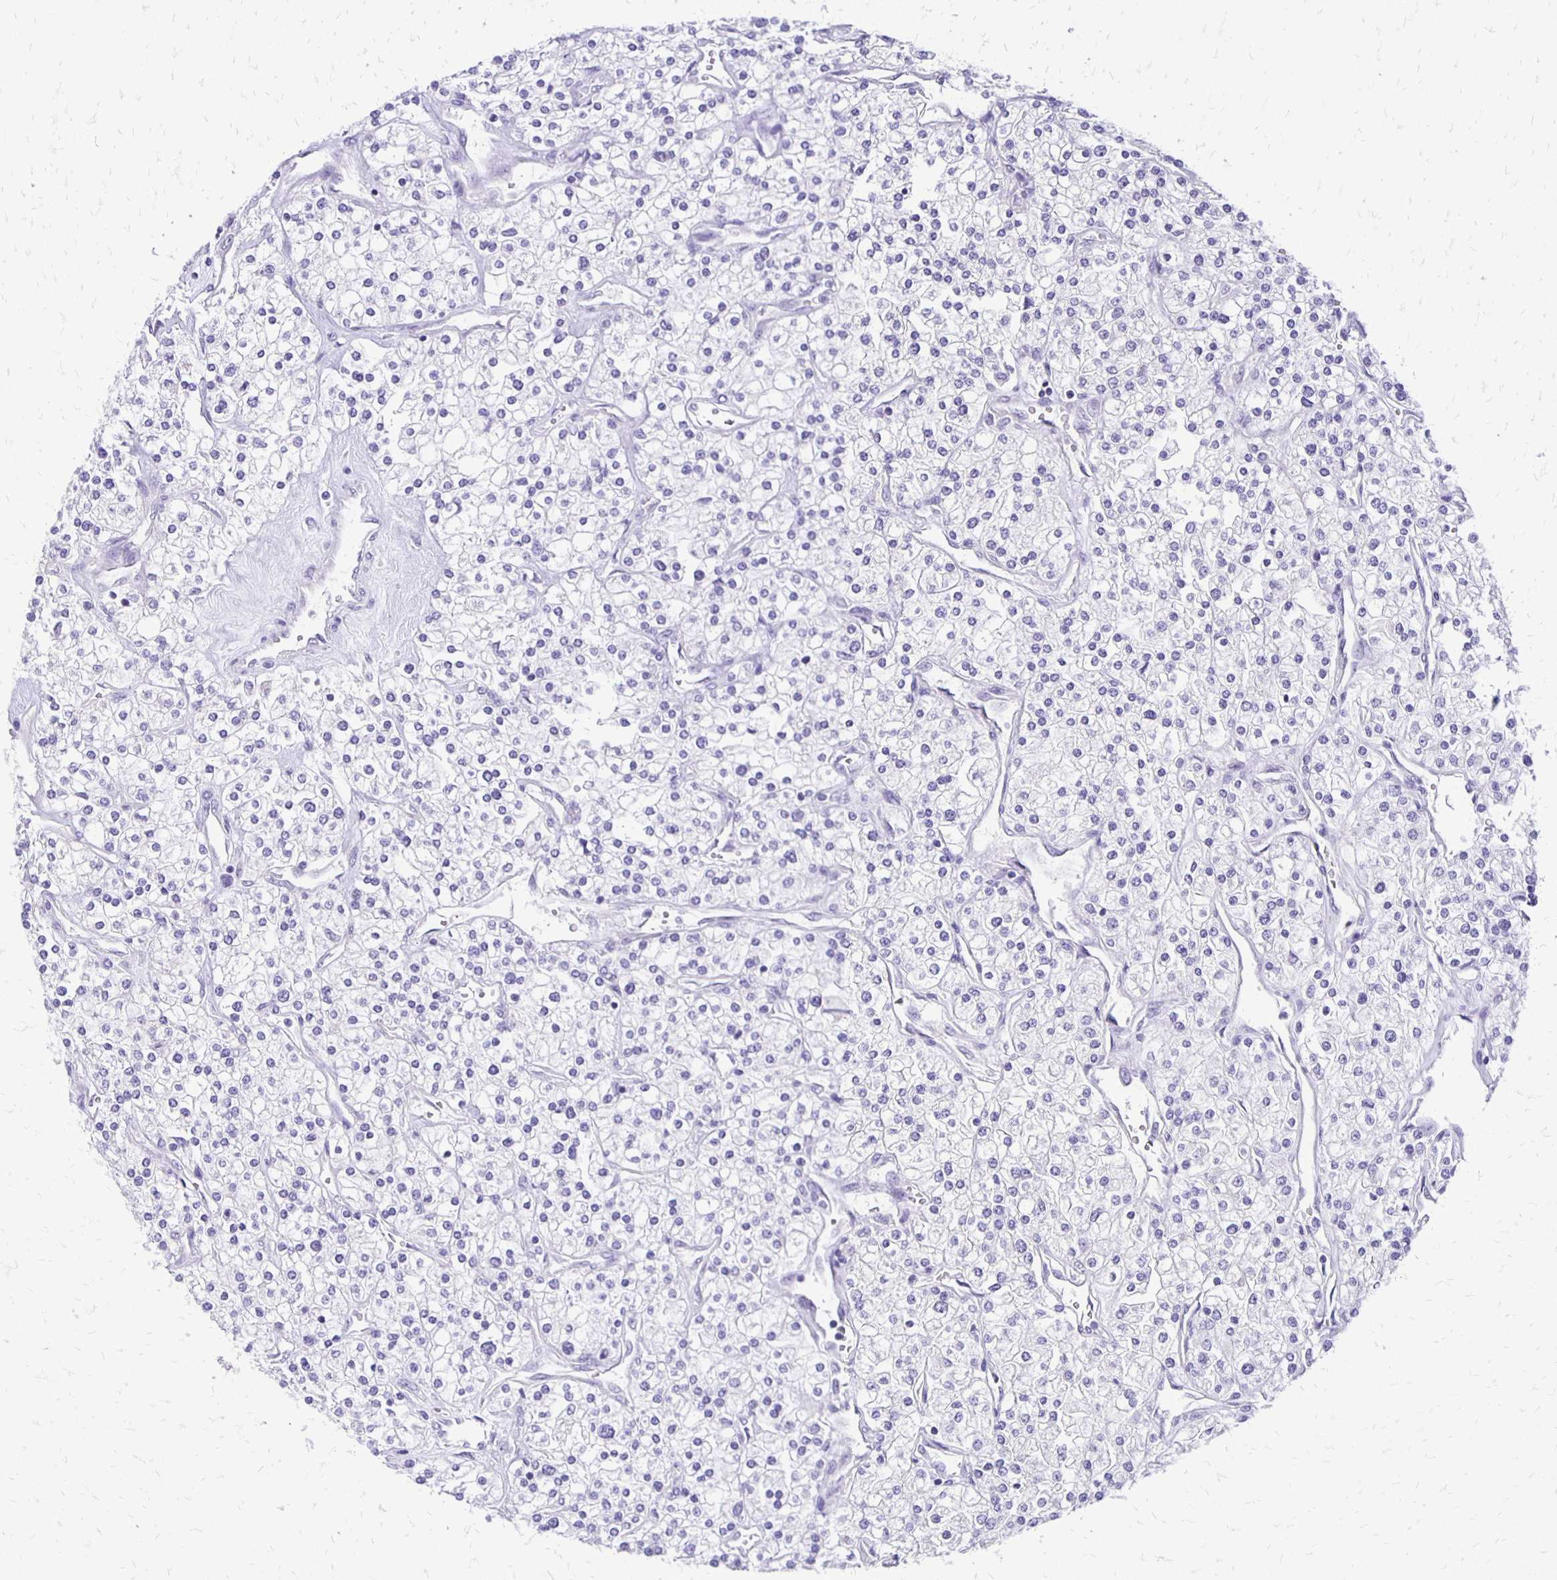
{"staining": {"intensity": "negative", "quantity": "none", "location": "none"}, "tissue": "renal cancer", "cell_type": "Tumor cells", "image_type": "cancer", "snomed": [{"axis": "morphology", "description": "Adenocarcinoma, NOS"}, {"axis": "topography", "description": "Kidney"}], "caption": "High power microscopy photomicrograph of an immunohistochemistry photomicrograph of adenocarcinoma (renal), revealing no significant expression in tumor cells.", "gene": "ANKRD45", "patient": {"sex": "male", "age": 80}}